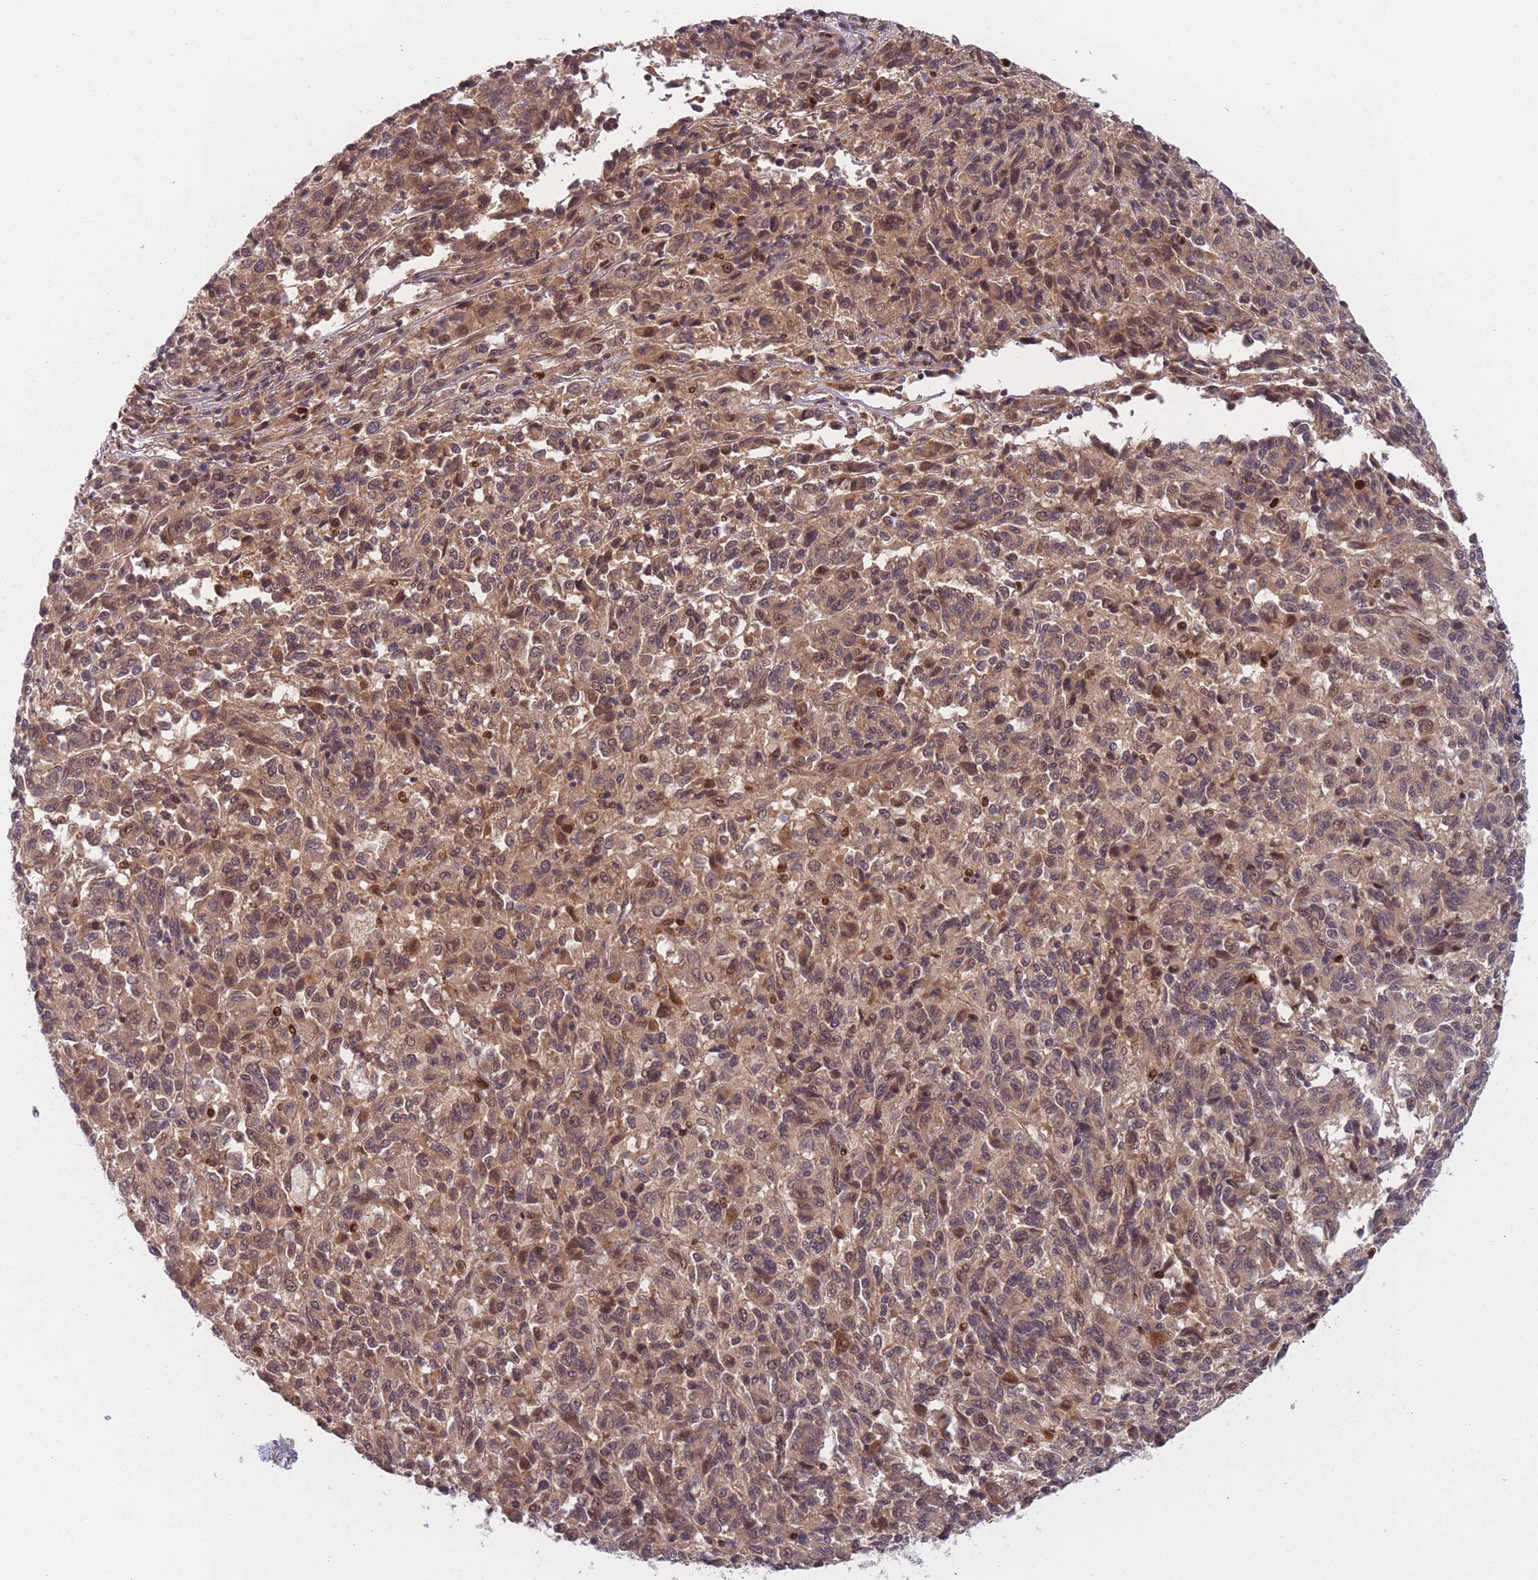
{"staining": {"intensity": "moderate", "quantity": ">75%", "location": "cytoplasmic/membranous,nuclear"}, "tissue": "melanoma", "cell_type": "Tumor cells", "image_type": "cancer", "snomed": [{"axis": "morphology", "description": "Malignant melanoma, Metastatic site"}, {"axis": "topography", "description": "Lung"}], "caption": "Approximately >75% of tumor cells in melanoma show moderate cytoplasmic/membranous and nuclear protein expression as visualized by brown immunohistochemical staining.", "gene": "FAM153A", "patient": {"sex": "male", "age": 64}}